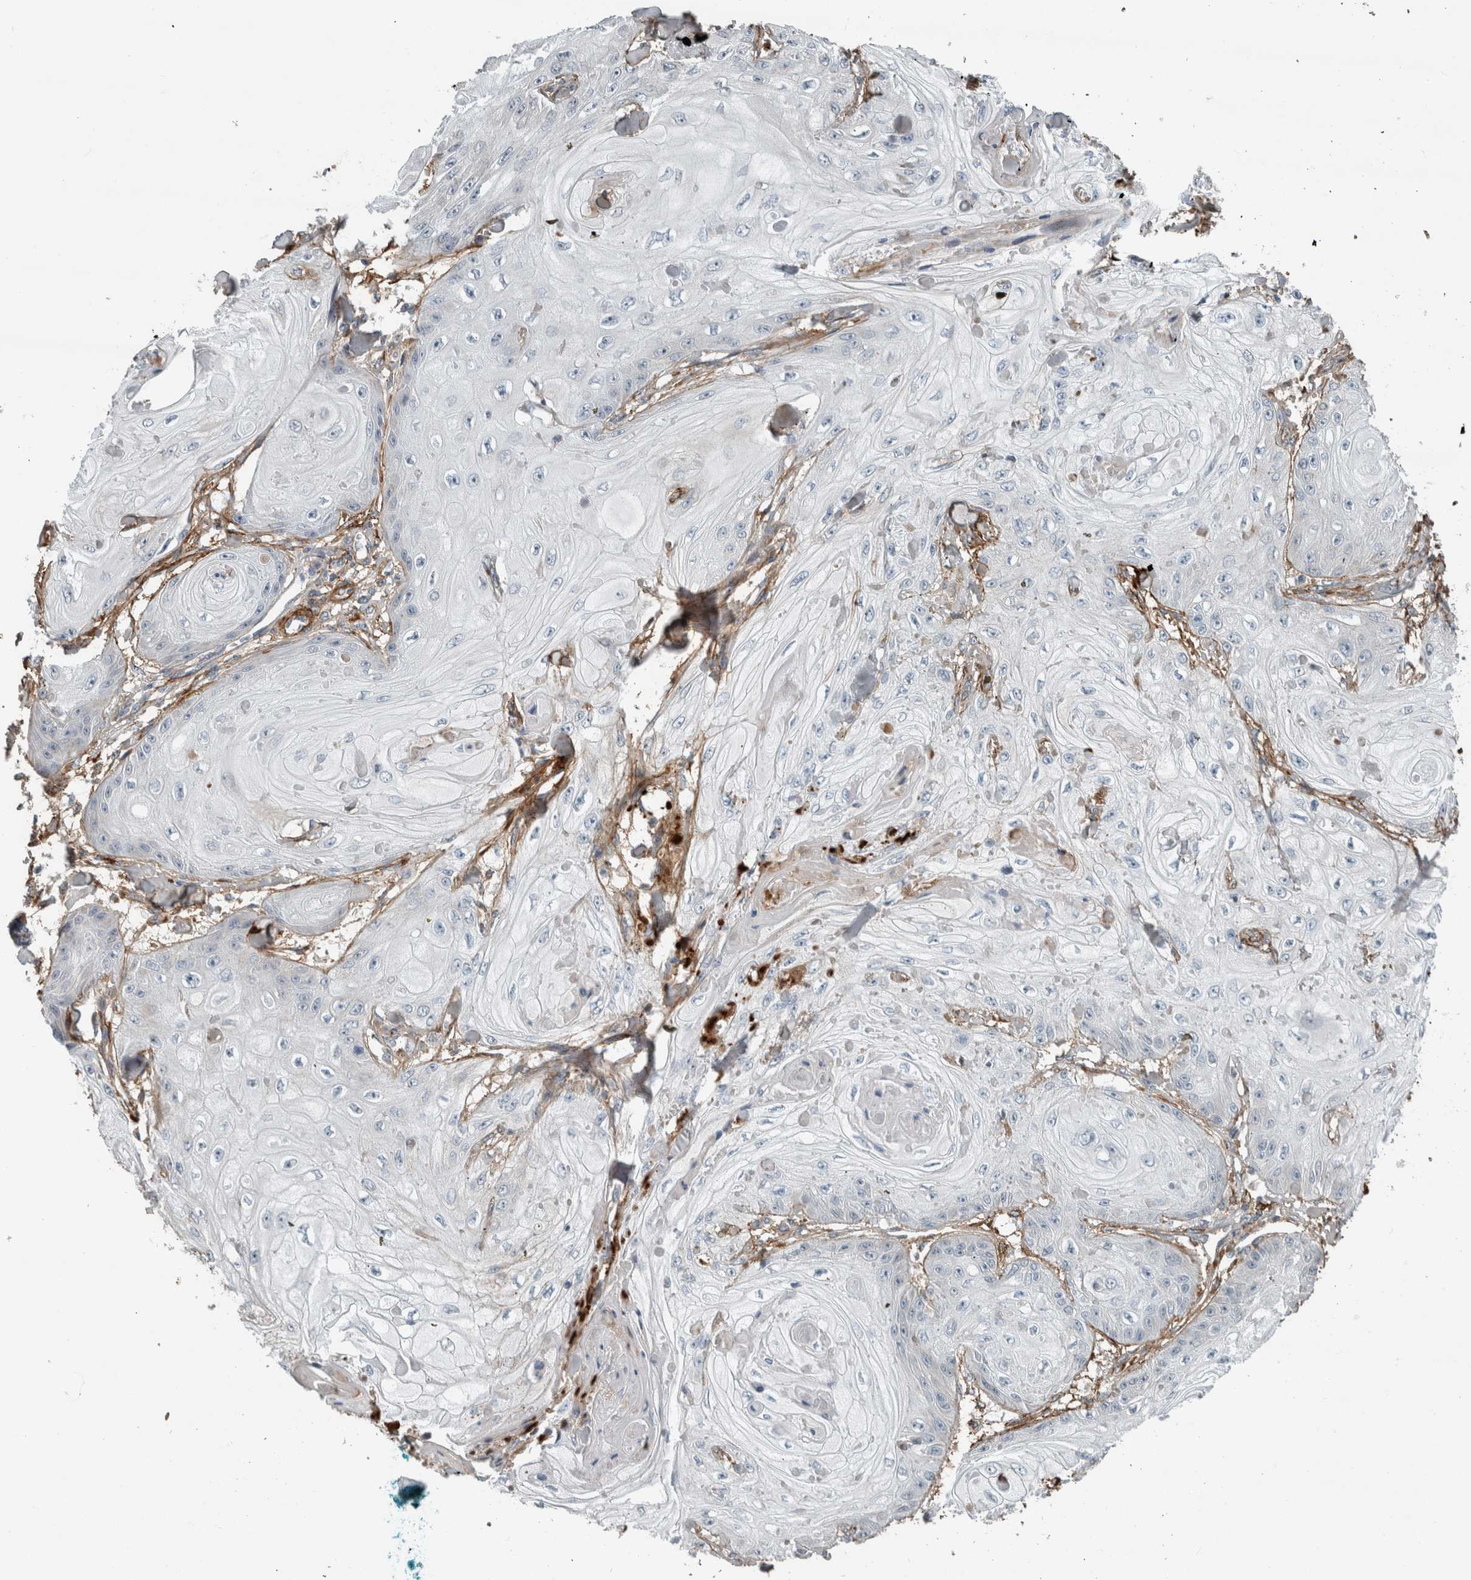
{"staining": {"intensity": "negative", "quantity": "none", "location": "none"}, "tissue": "skin cancer", "cell_type": "Tumor cells", "image_type": "cancer", "snomed": [{"axis": "morphology", "description": "Squamous cell carcinoma, NOS"}, {"axis": "topography", "description": "Skin"}], "caption": "The histopathology image exhibits no staining of tumor cells in squamous cell carcinoma (skin). (Stains: DAB (3,3'-diaminobenzidine) immunohistochemistry (IHC) with hematoxylin counter stain, Microscopy: brightfield microscopy at high magnification).", "gene": "FN1", "patient": {"sex": "male", "age": 74}}